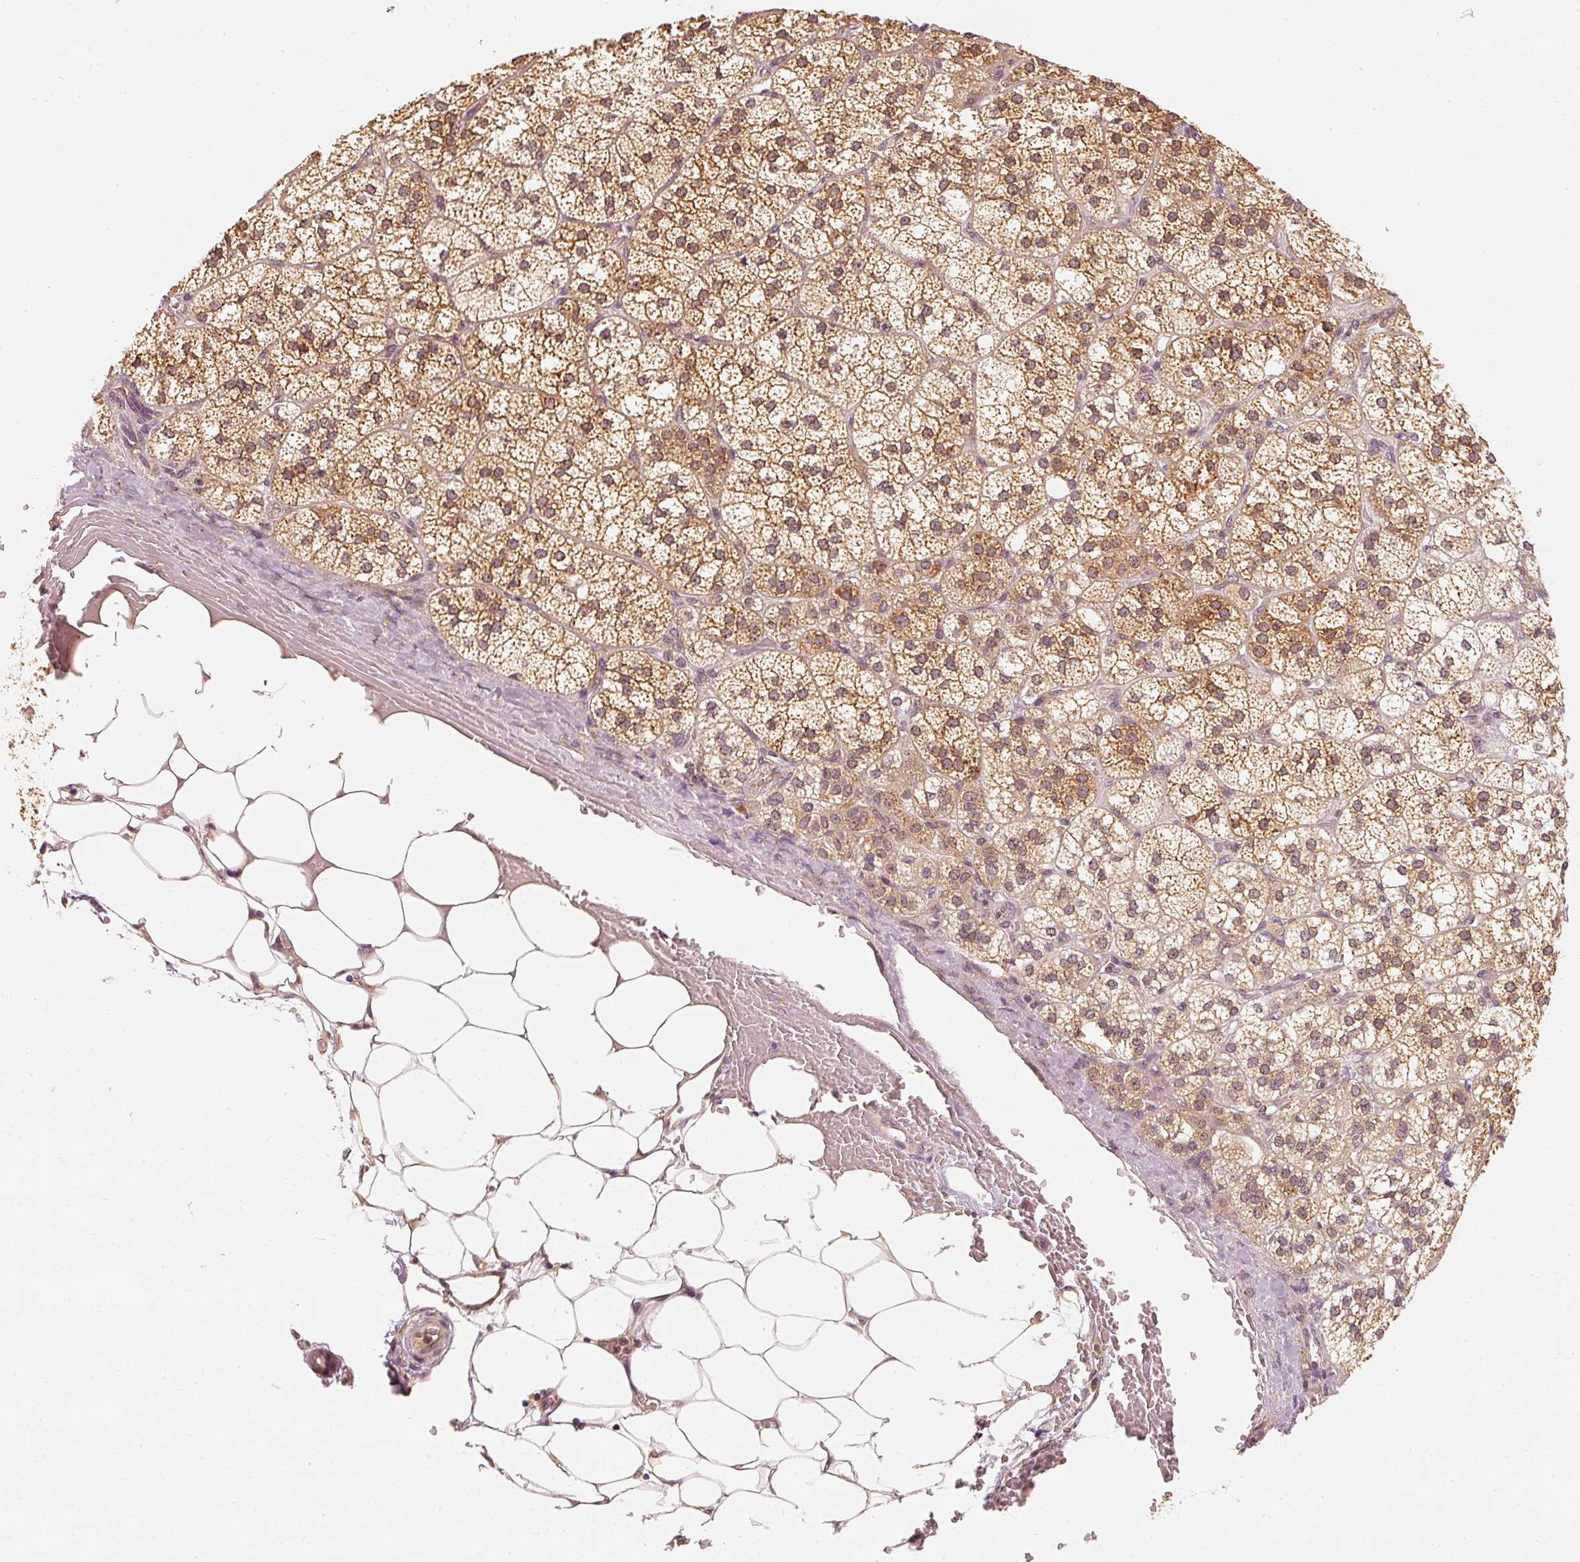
{"staining": {"intensity": "strong", "quantity": ">75%", "location": "cytoplasmic/membranous"}, "tissue": "adrenal gland", "cell_type": "Glandular cells", "image_type": "normal", "snomed": [{"axis": "morphology", "description": "Normal tissue, NOS"}, {"axis": "topography", "description": "Adrenal gland"}], "caption": "Immunohistochemistry (IHC) of benign adrenal gland exhibits high levels of strong cytoplasmic/membranous positivity in about >75% of glandular cells.", "gene": "EEF1A1", "patient": {"sex": "female", "age": 60}}